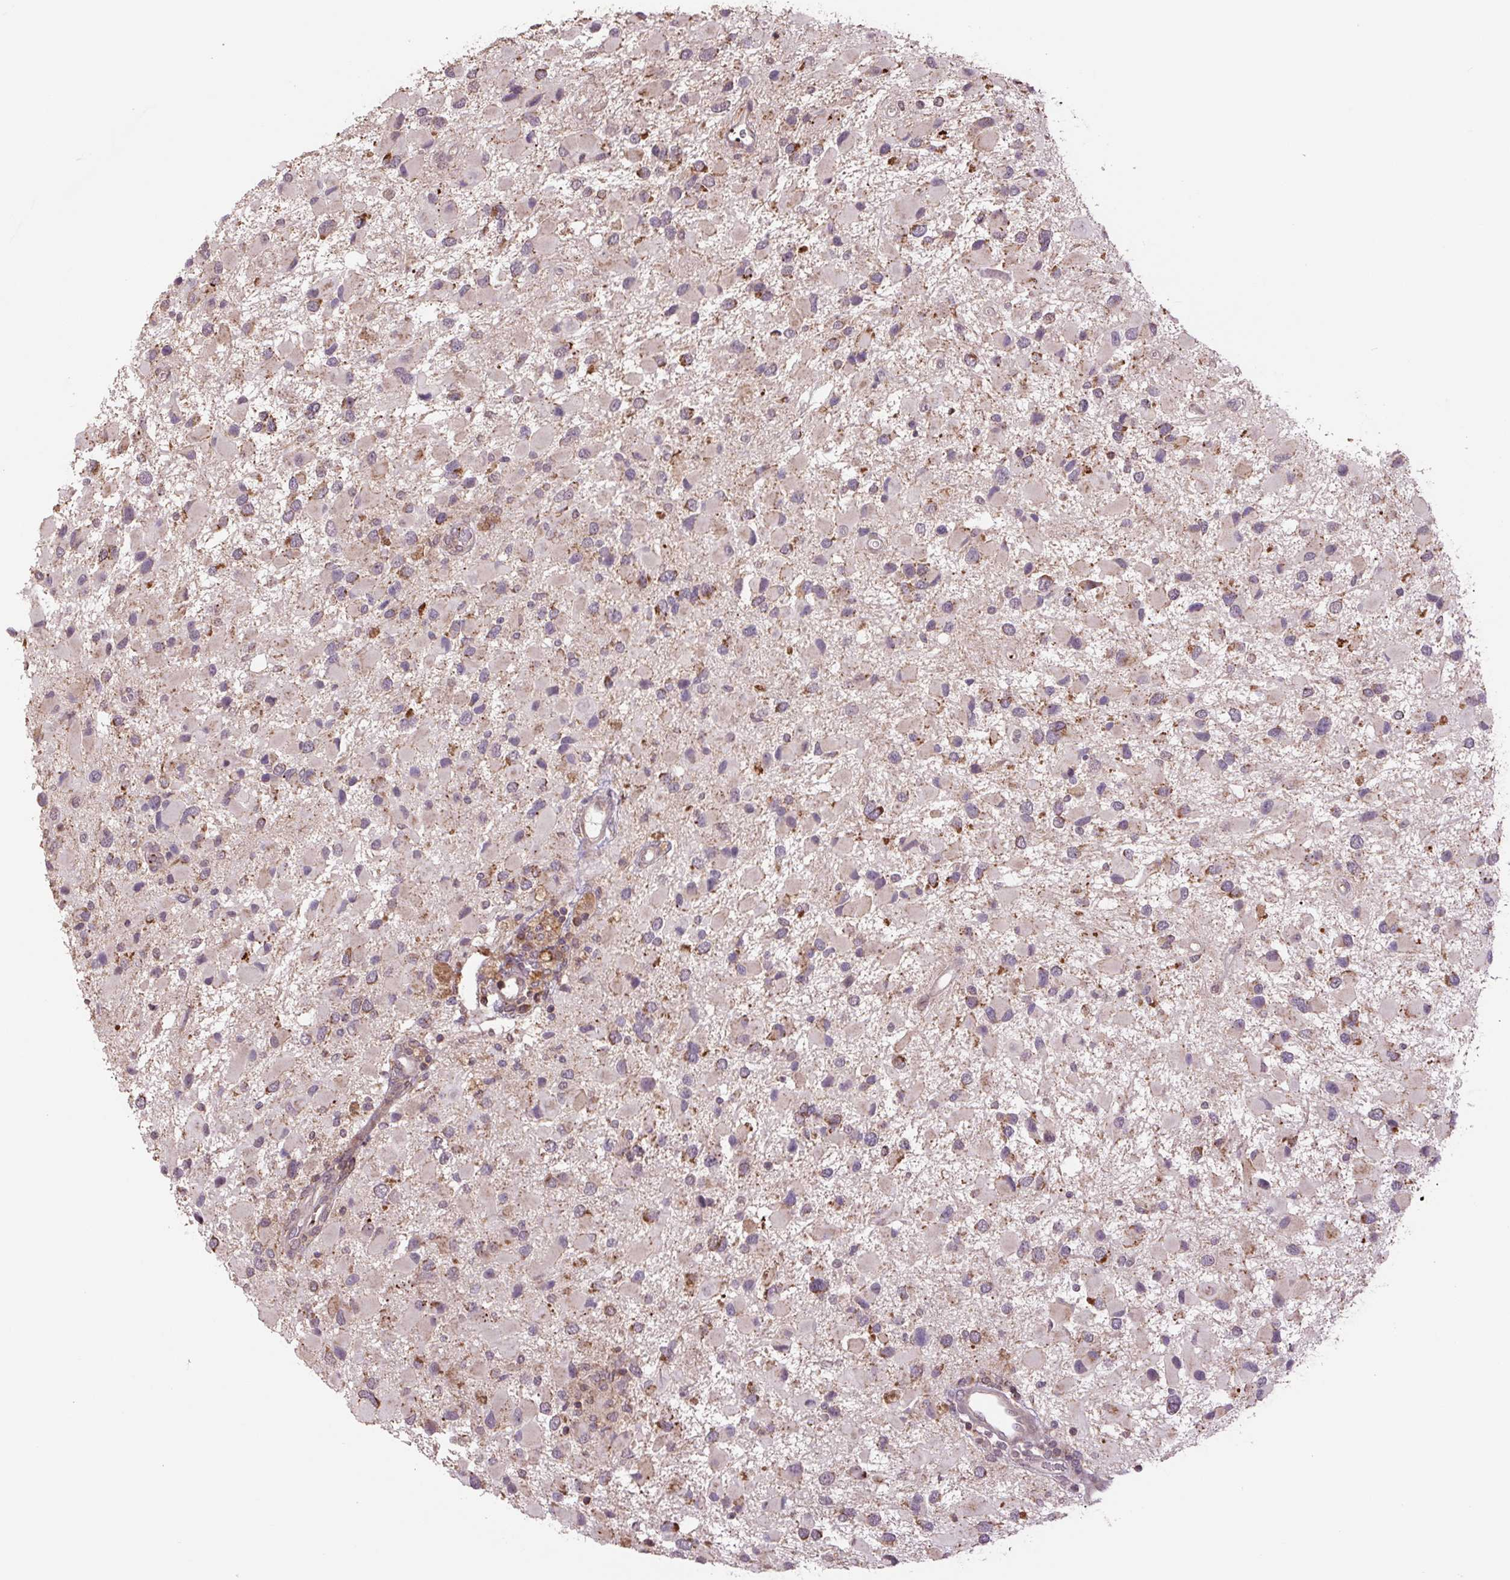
{"staining": {"intensity": "moderate", "quantity": "<25%", "location": "cytoplasmic/membranous"}, "tissue": "glioma", "cell_type": "Tumor cells", "image_type": "cancer", "snomed": [{"axis": "morphology", "description": "Glioma, malignant, High grade"}, {"axis": "topography", "description": "Brain"}], "caption": "A brown stain shows moderate cytoplasmic/membranous staining of a protein in high-grade glioma (malignant) tumor cells. Using DAB (brown) and hematoxylin (blue) stains, captured at high magnification using brightfield microscopy.", "gene": "TMEM160", "patient": {"sex": "male", "age": 53}}